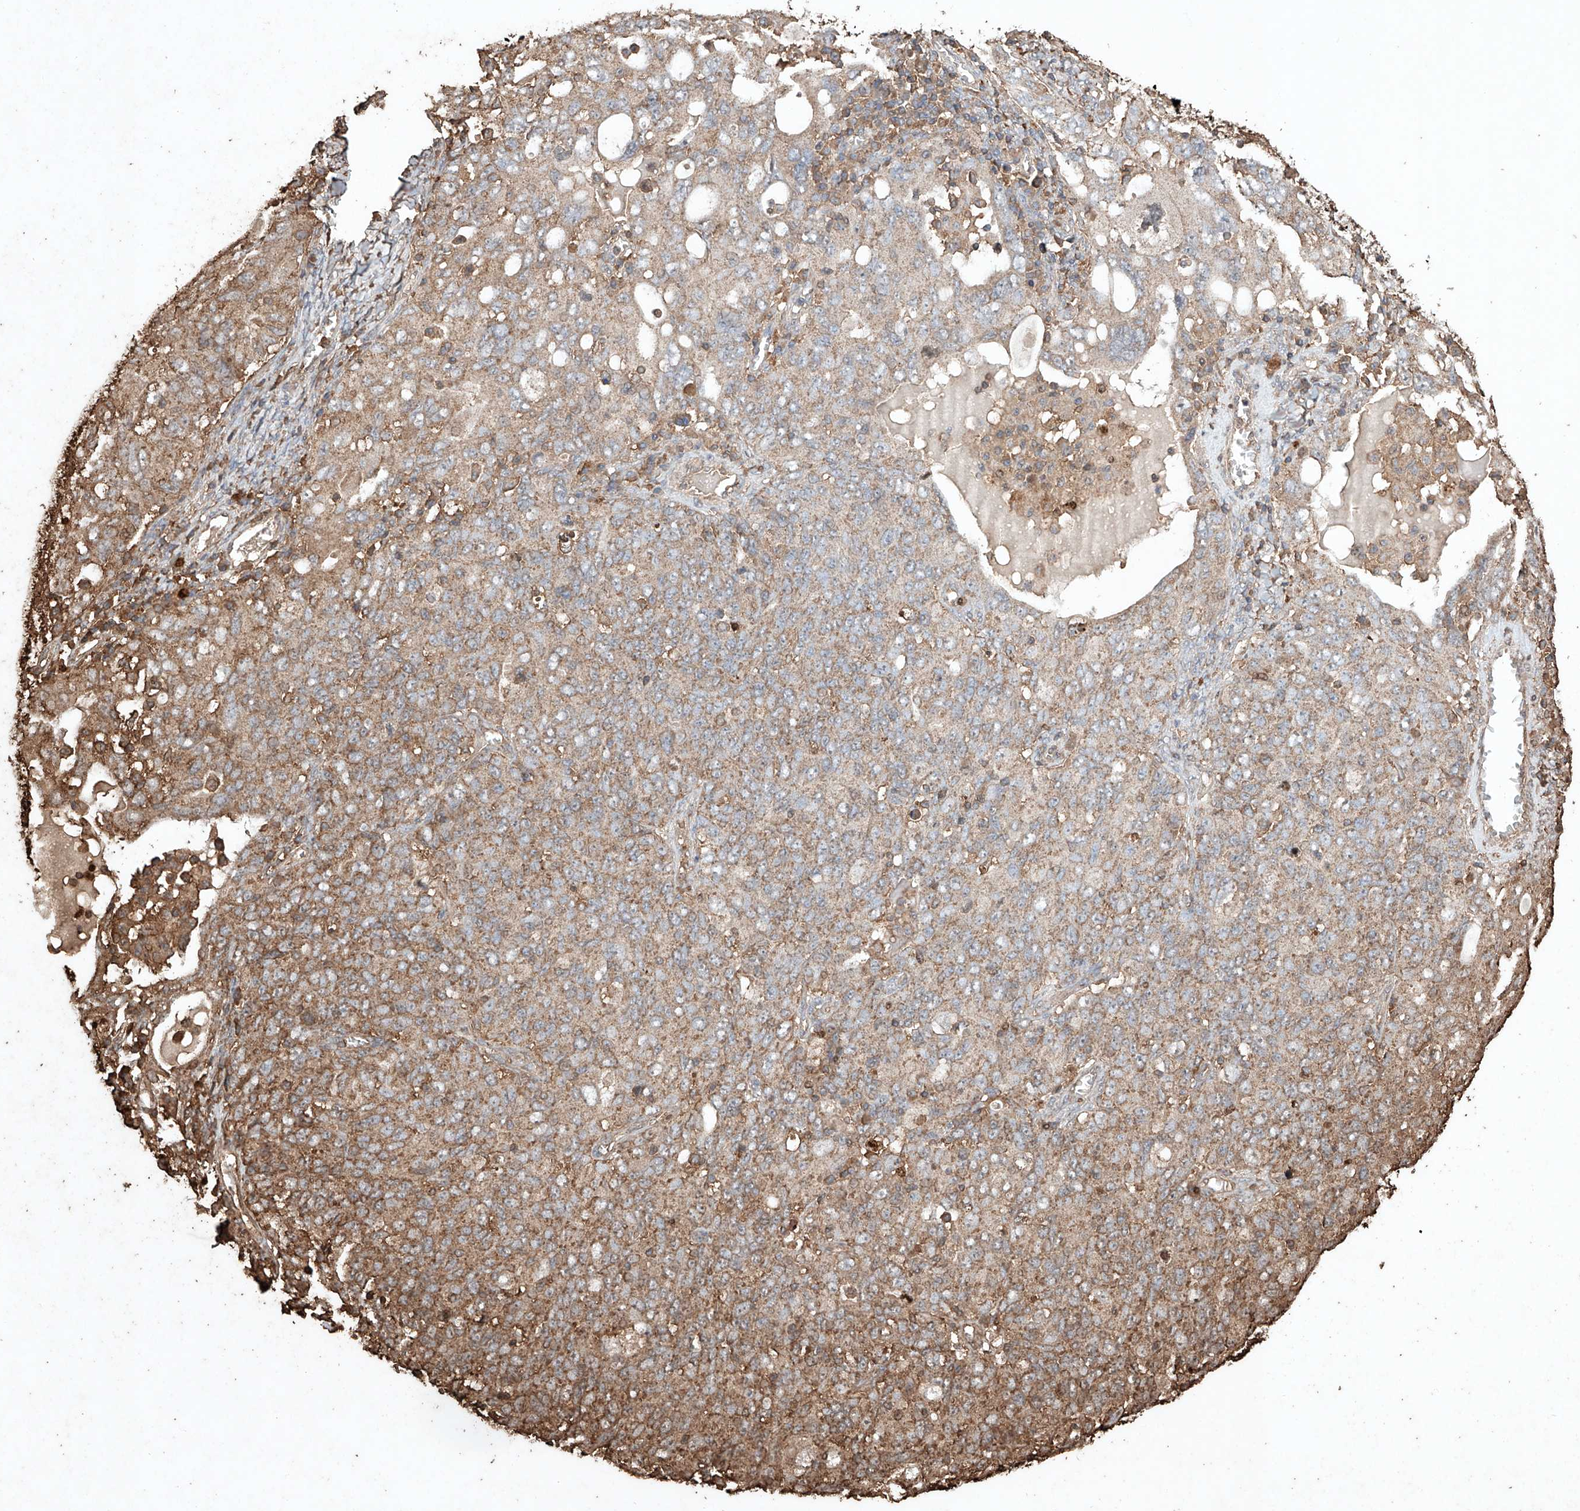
{"staining": {"intensity": "moderate", "quantity": "25%-75%", "location": "cytoplasmic/membranous"}, "tissue": "ovarian cancer", "cell_type": "Tumor cells", "image_type": "cancer", "snomed": [{"axis": "morphology", "description": "Carcinoma, endometroid"}, {"axis": "topography", "description": "Ovary"}], "caption": "Moderate cytoplasmic/membranous staining is appreciated in approximately 25%-75% of tumor cells in endometroid carcinoma (ovarian).", "gene": "M6PR", "patient": {"sex": "female", "age": 62}}